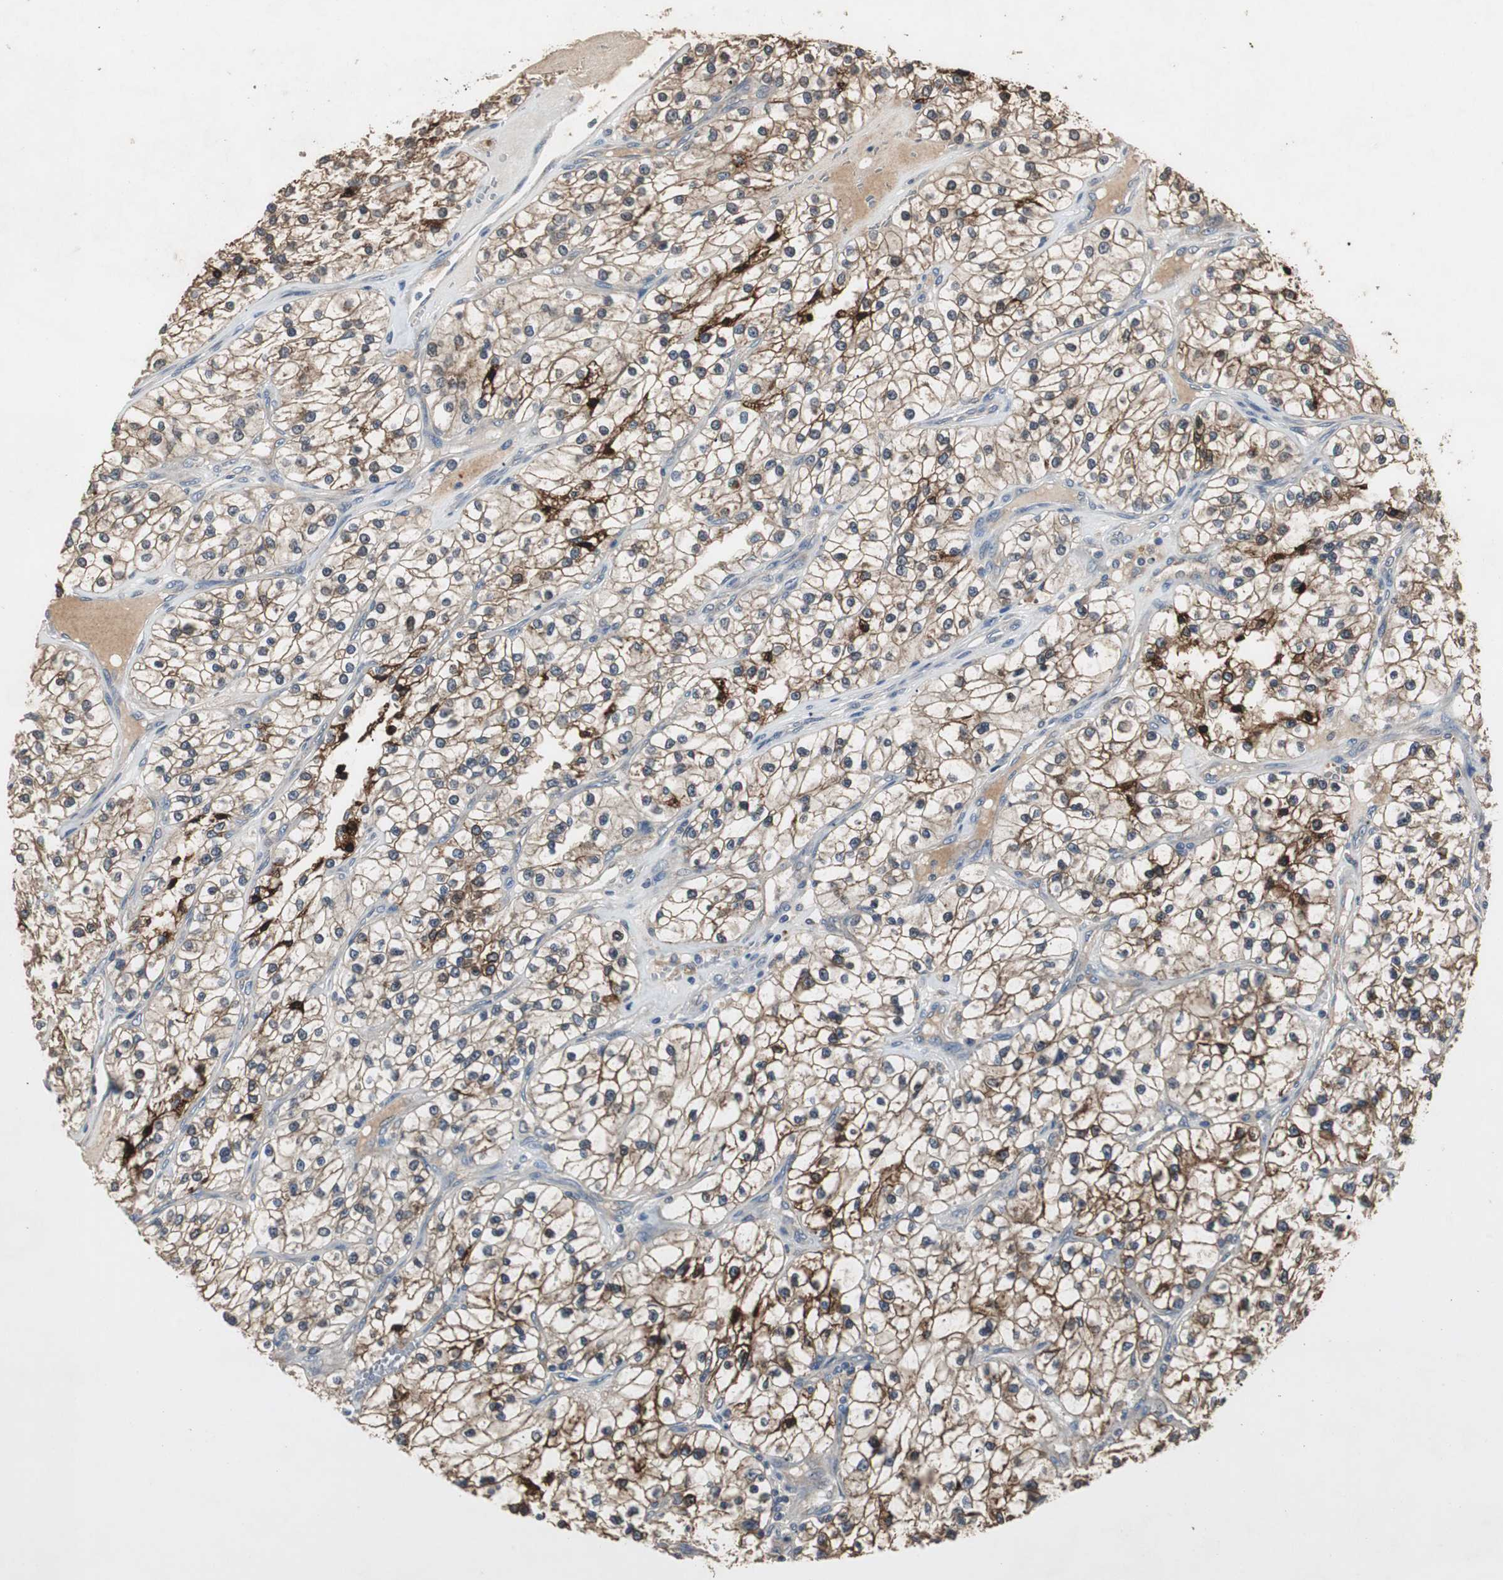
{"staining": {"intensity": "strong", "quantity": ">75%", "location": "cytoplasmic/membranous"}, "tissue": "renal cancer", "cell_type": "Tumor cells", "image_type": "cancer", "snomed": [{"axis": "morphology", "description": "Adenocarcinoma, NOS"}, {"axis": "topography", "description": "Kidney"}], "caption": "Renal adenocarcinoma was stained to show a protein in brown. There is high levels of strong cytoplasmic/membranous positivity in about >75% of tumor cells. The protein is shown in brown color, while the nuclei are stained blue.", "gene": "PTPRN2", "patient": {"sex": "female", "age": 57}}